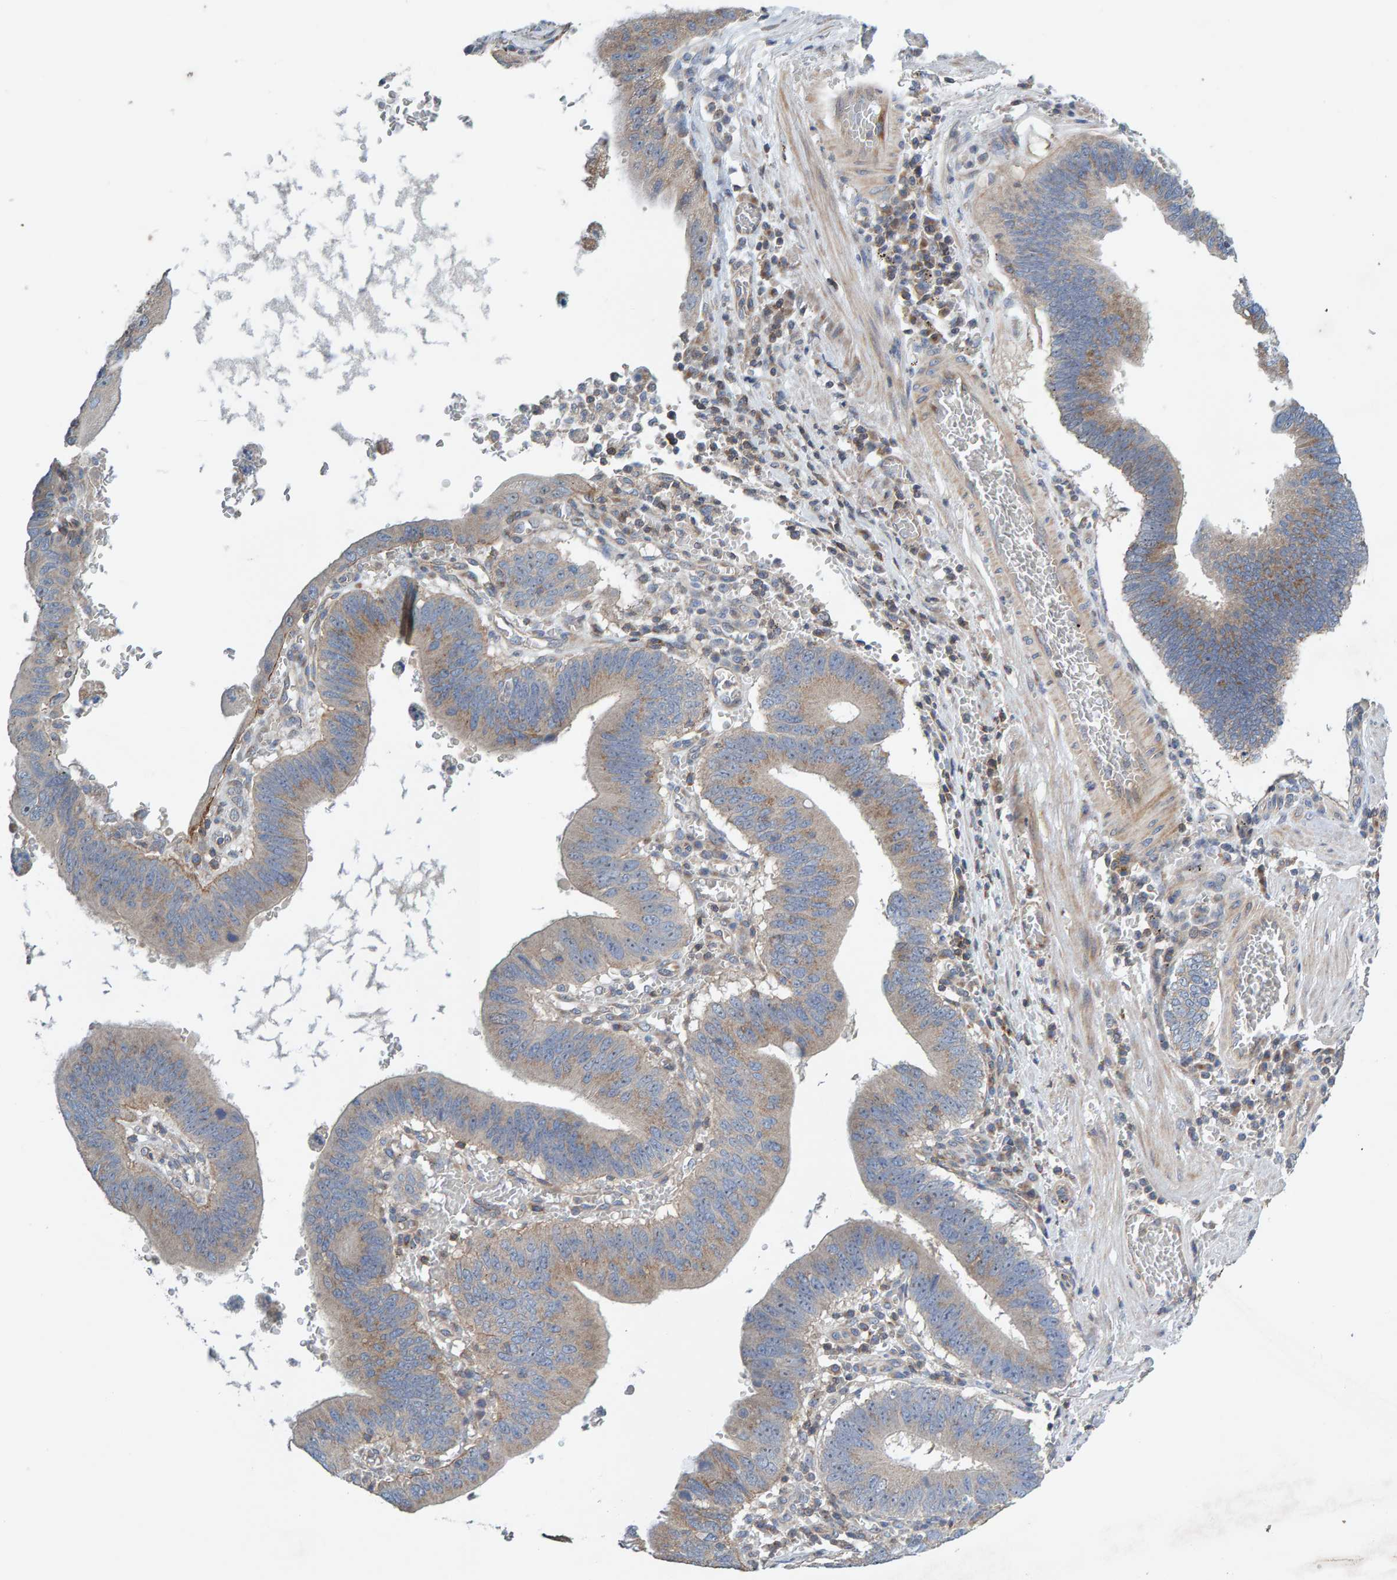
{"staining": {"intensity": "weak", "quantity": ">75%", "location": "cytoplasmic/membranous"}, "tissue": "stomach cancer", "cell_type": "Tumor cells", "image_type": "cancer", "snomed": [{"axis": "morphology", "description": "Adenocarcinoma, NOS"}, {"axis": "topography", "description": "Stomach"}, {"axis": "topography", "description": "Gastric cardia"}], "caption": "Protein staining exhibits weak cytoplasmic/membranous staining in about >75% of tumor cells in adenocarcinoma (stomach). Nuclei are stained in blue.", "gene": "CCM2", "patient": {"sex": "male", "age": 59}}